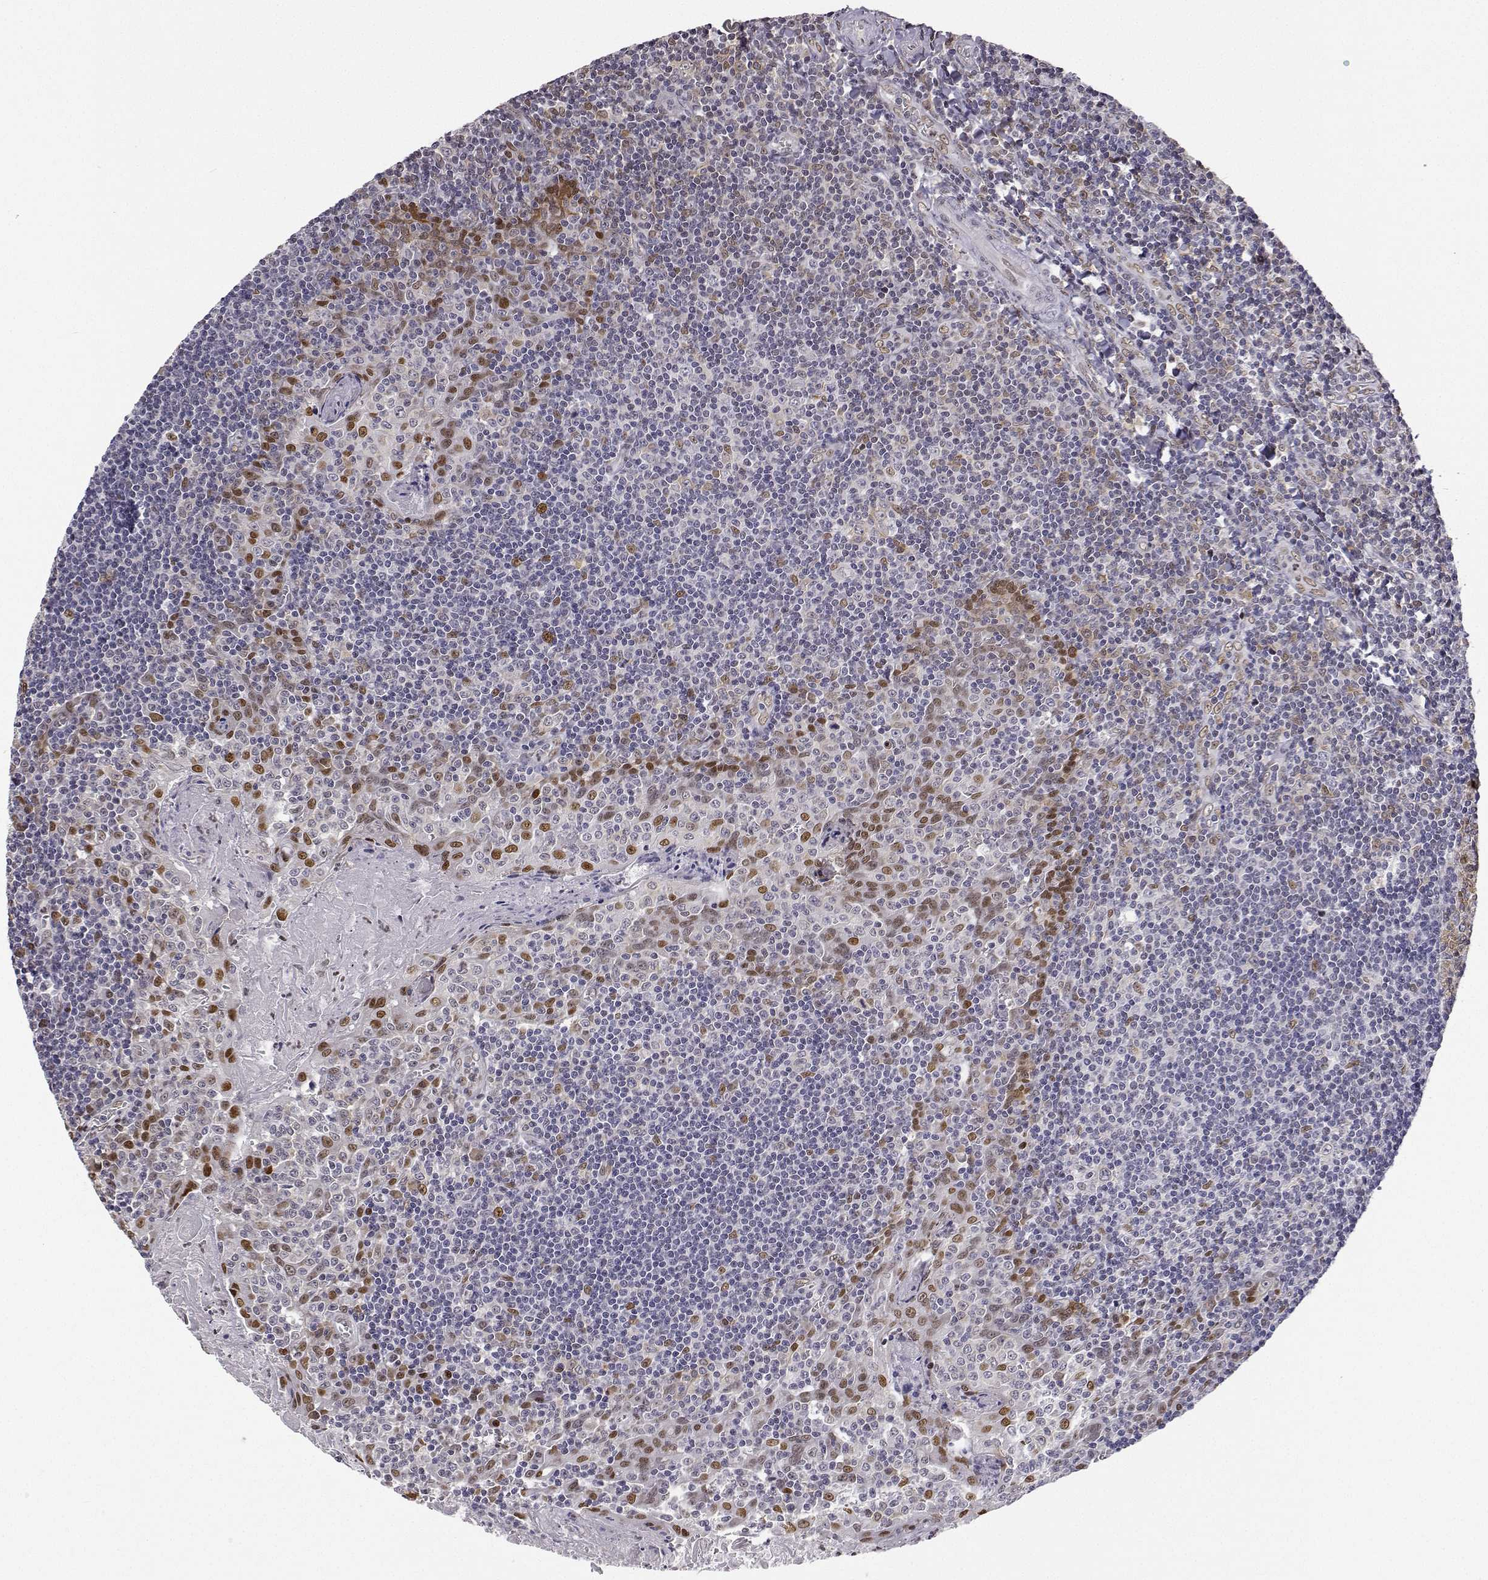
{"staining": {"intensity": "moderate", "quantity": "25%-75%", "location": "nuclear"}, "tissue": "tonsil", "cell_type": "Germinal center cells", "image_type": "normal", "snomed": [{"axis": "morphology", "description": "Normal tissue, NOS"}, {"axis": "morphology", "description": "Inflammation, NOS"}, {"axis": "topography", "description": "Tonsil"}], "caption": "A brown stain highlights moderate nuclear expression of a protein in germinal center cells of normal tonsil.", "gene": "PHGDH", "patient": {"sex": "female", "age": 31}}